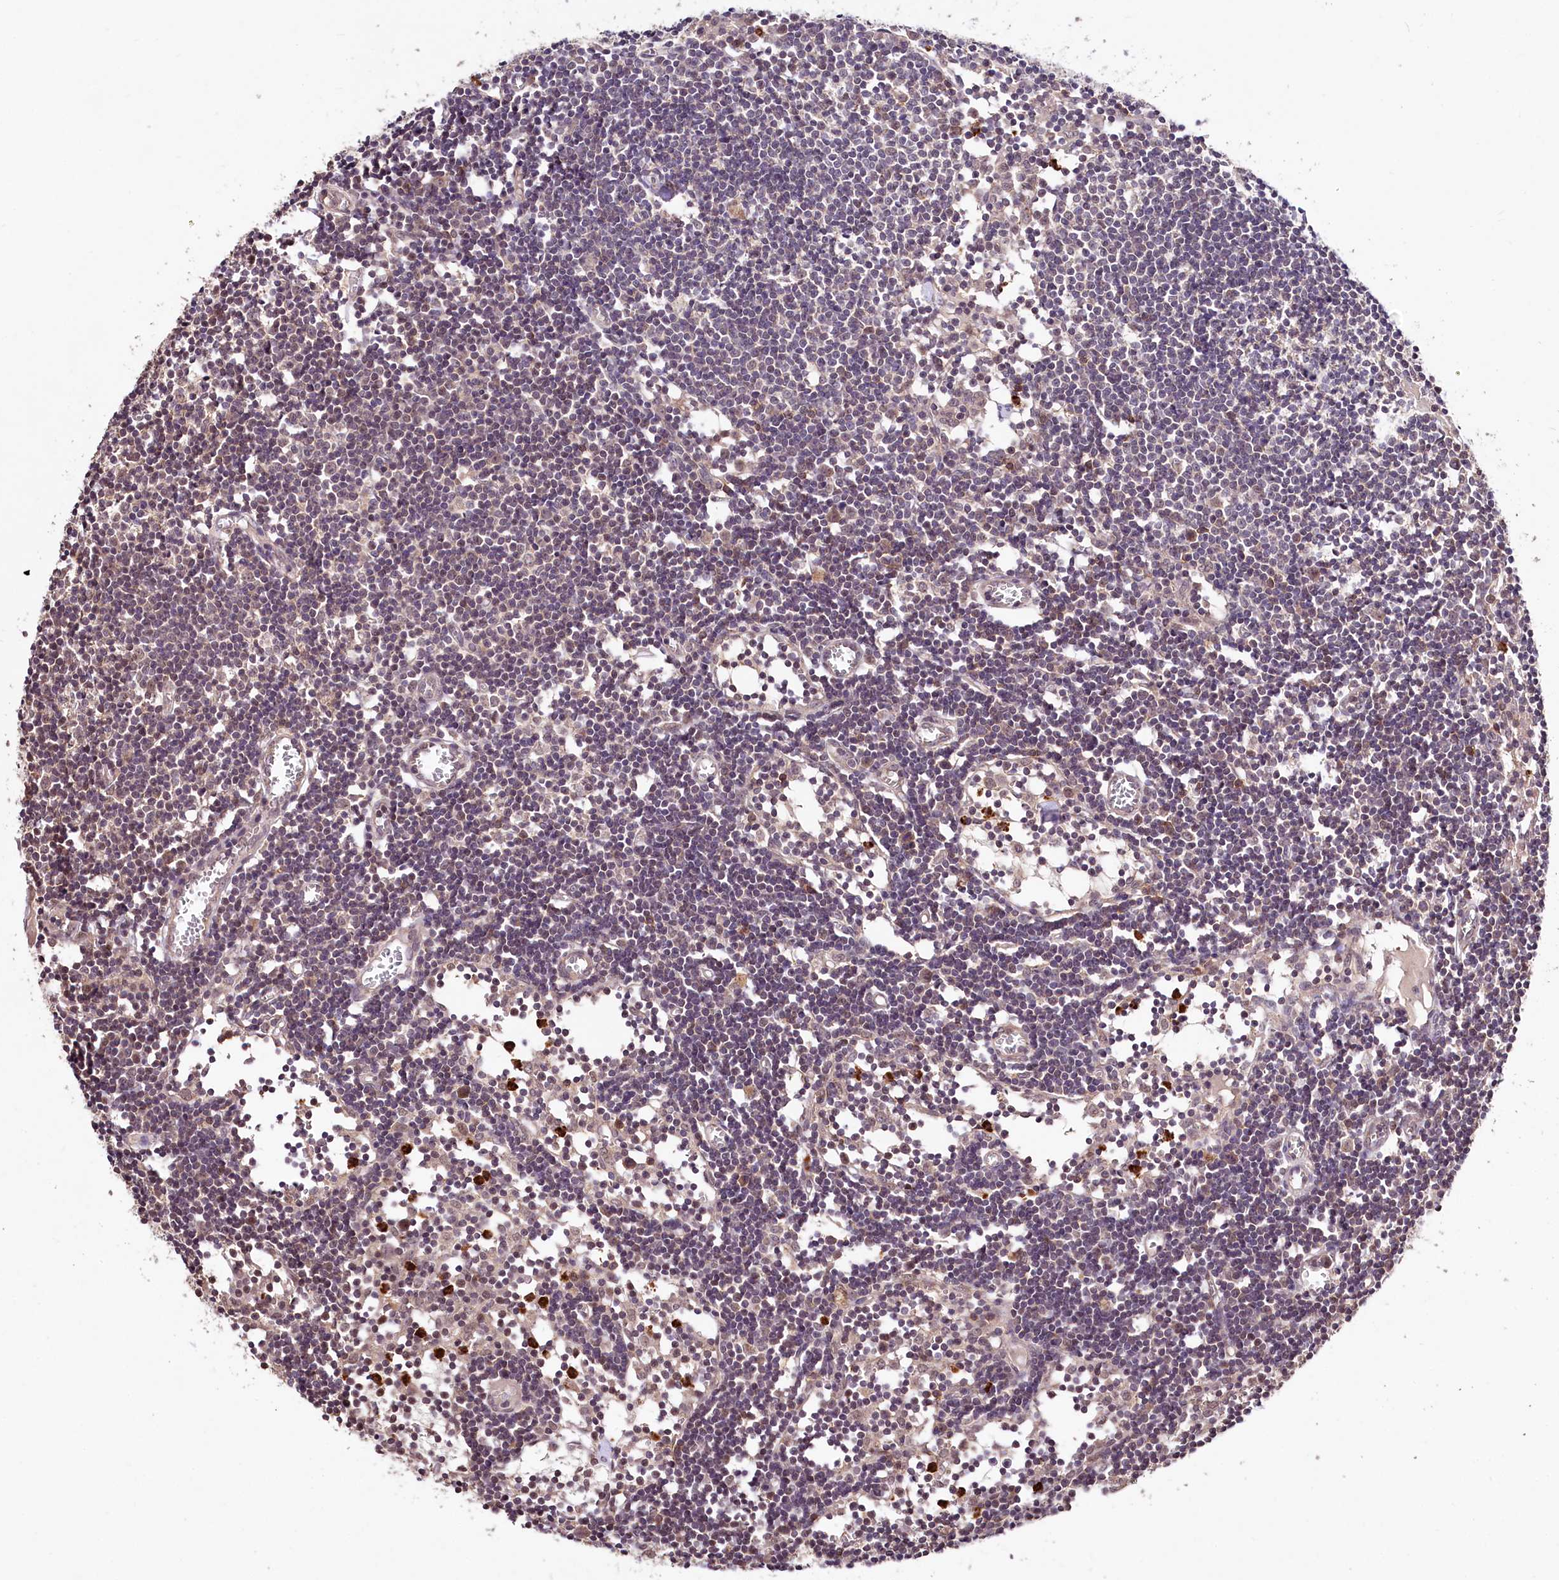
{"staining": {"intensity": "weak", "quantity": "<25%", "location": "cytoplasmic/membranous,nuclear"}, "tissue": "lymph node", "cell_type": "Germinal center cells", "image_type": "normal", "snomed": [{"axis": "morphology", "description": "Normal tissue, NOS"}, {"axis": "topography", "description": "Lymph node"}], "caption": "Immunohistochemistry (IHC) photomicrograph of unremarkable human lymph node stained for a protein (brown), which reveals no staining in germinal center cells.", "gene": "KLRB1", "patient": {"sex": "female", "age": 11}}